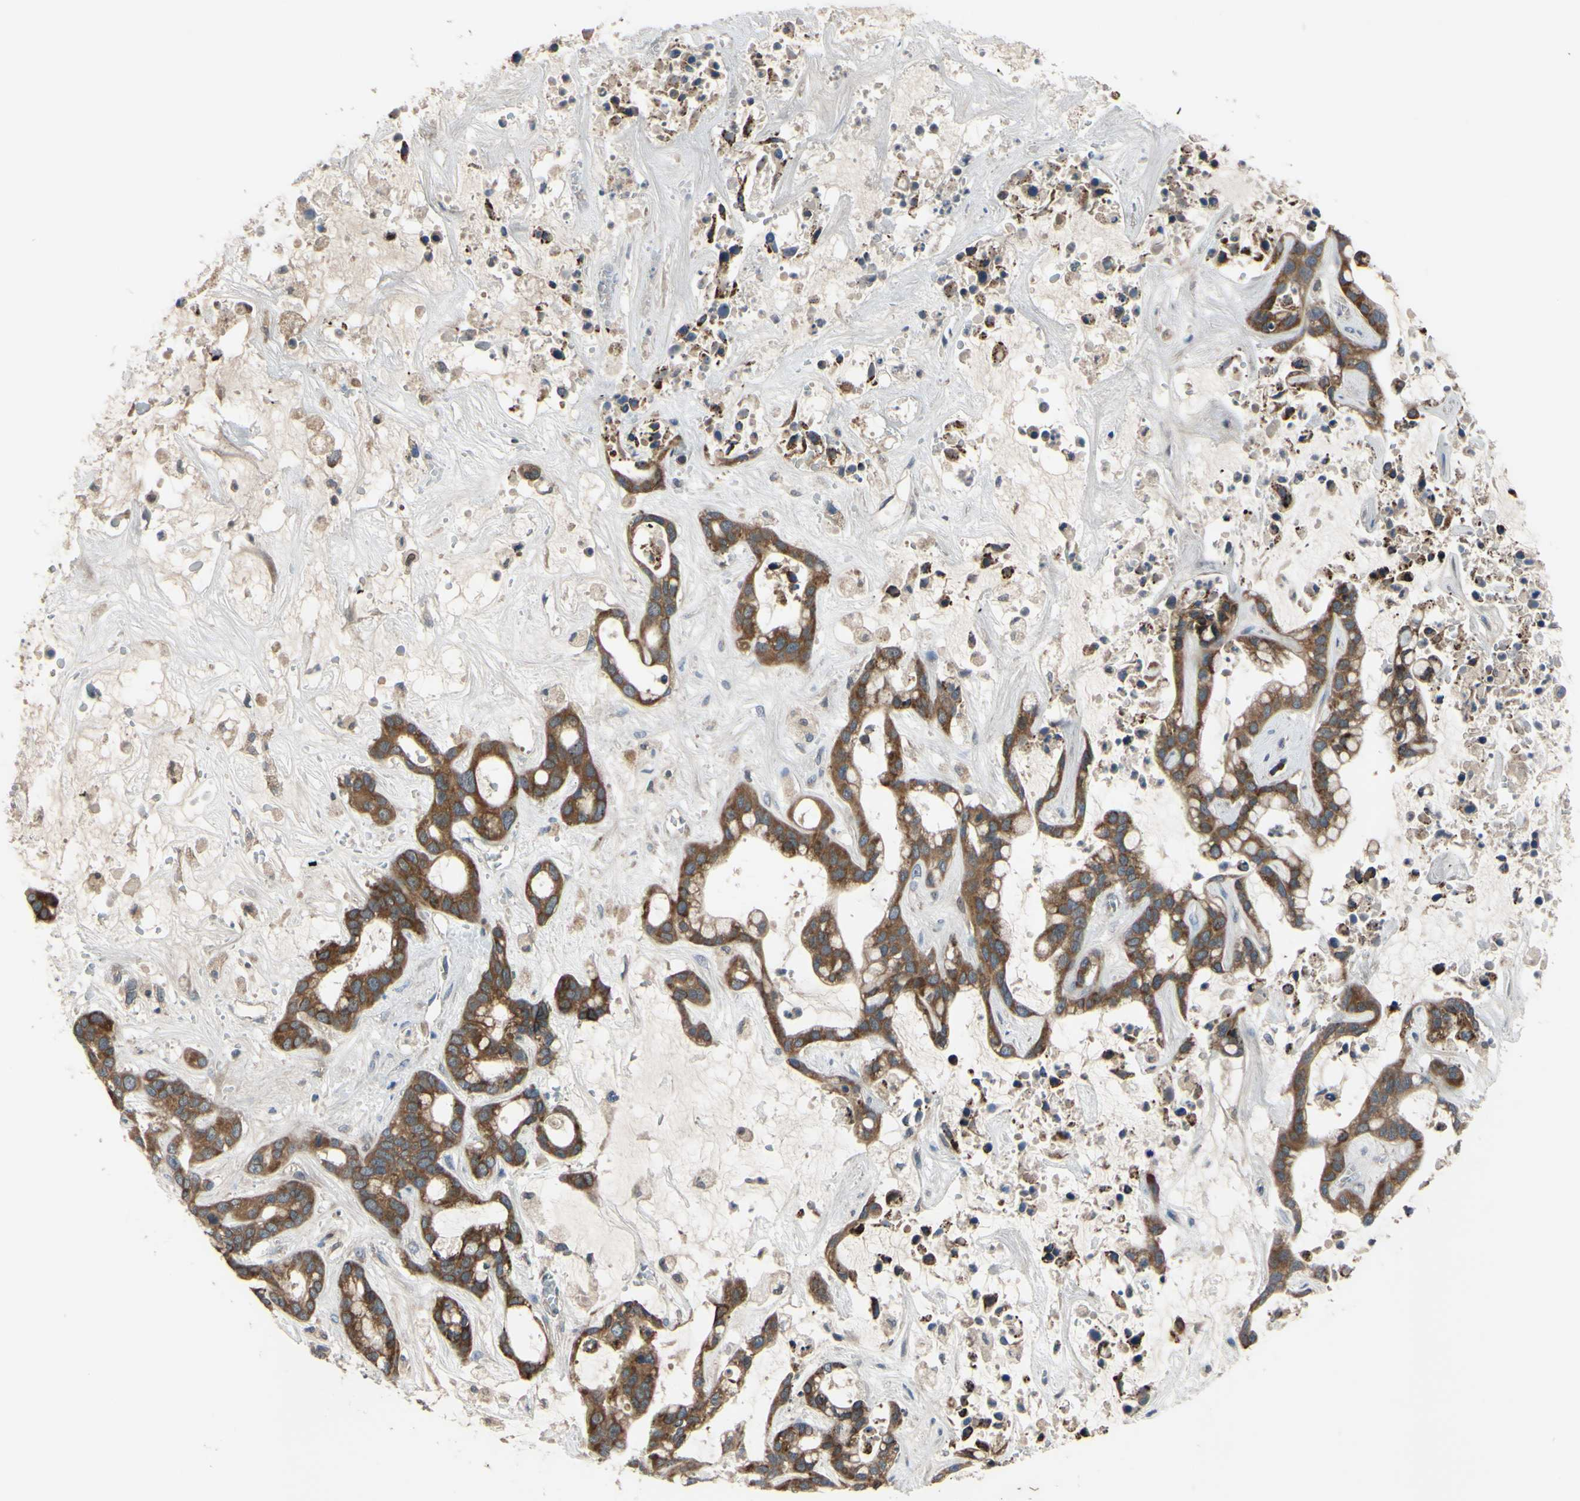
{"staining": {"intensity": "moderate", "quantity": ">75%", "location": "cytoplasmic/membranous"}, "tissue": "liver cancer", "cell_type": "Tumor cells", "image_type": "cancer", "snomed": [{"axis": "morphology", "description": "Cholangiocarcinoma"}, {"axis": "topography", "description": "Liver"}], "caption": "Immunohistochemical staining of liver cancer (cholangiocarcinoma) displays moderate cytoplasmic/membranous protein staining in about >75% of tumor cells.", "gene": "XIAP", "patient": {"sex": "female", "age": 65}}